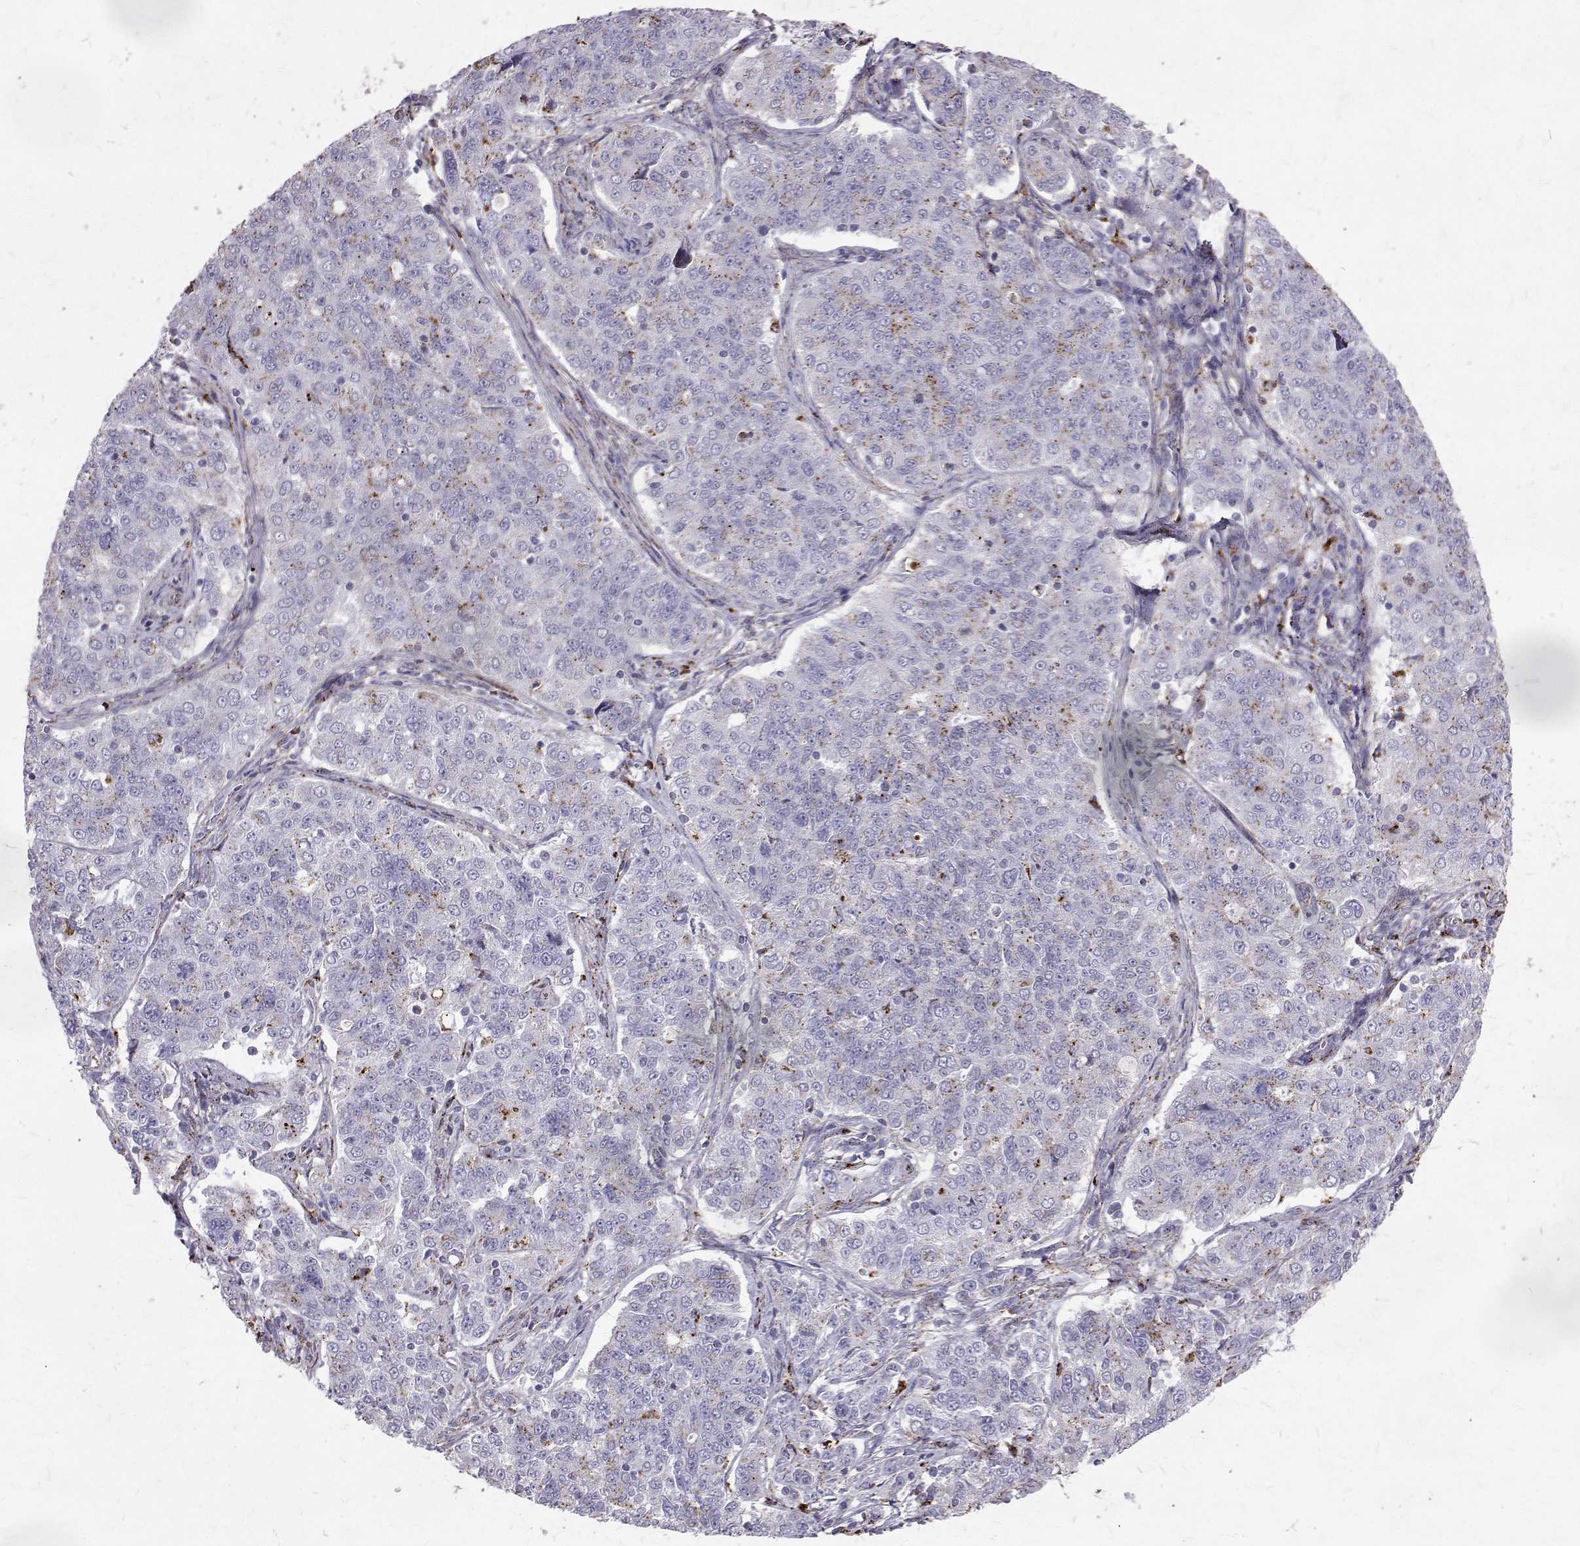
{"staining": {"intensity": "moderate", "quantity": "<25%", "location": "cytoplasmic/membranous"}, "tissue": "endometrial cancer", "cell_type": "Tumor cells", "image_type": "cancer", "snomed": [{"axis": "morphology", "description": "Adenocarcinoma, NOS"}, {"axis": "topography", "description": "Endometrium"}], "caption": "Endometrial adenocarcinoma stained with a brown dye demonstrates moderate cytoplasmic/membranous positive positivity in approximately <25% of tumor cells.", "gene": "TPP1", "patient": {"sex": "female", "age": 43}}